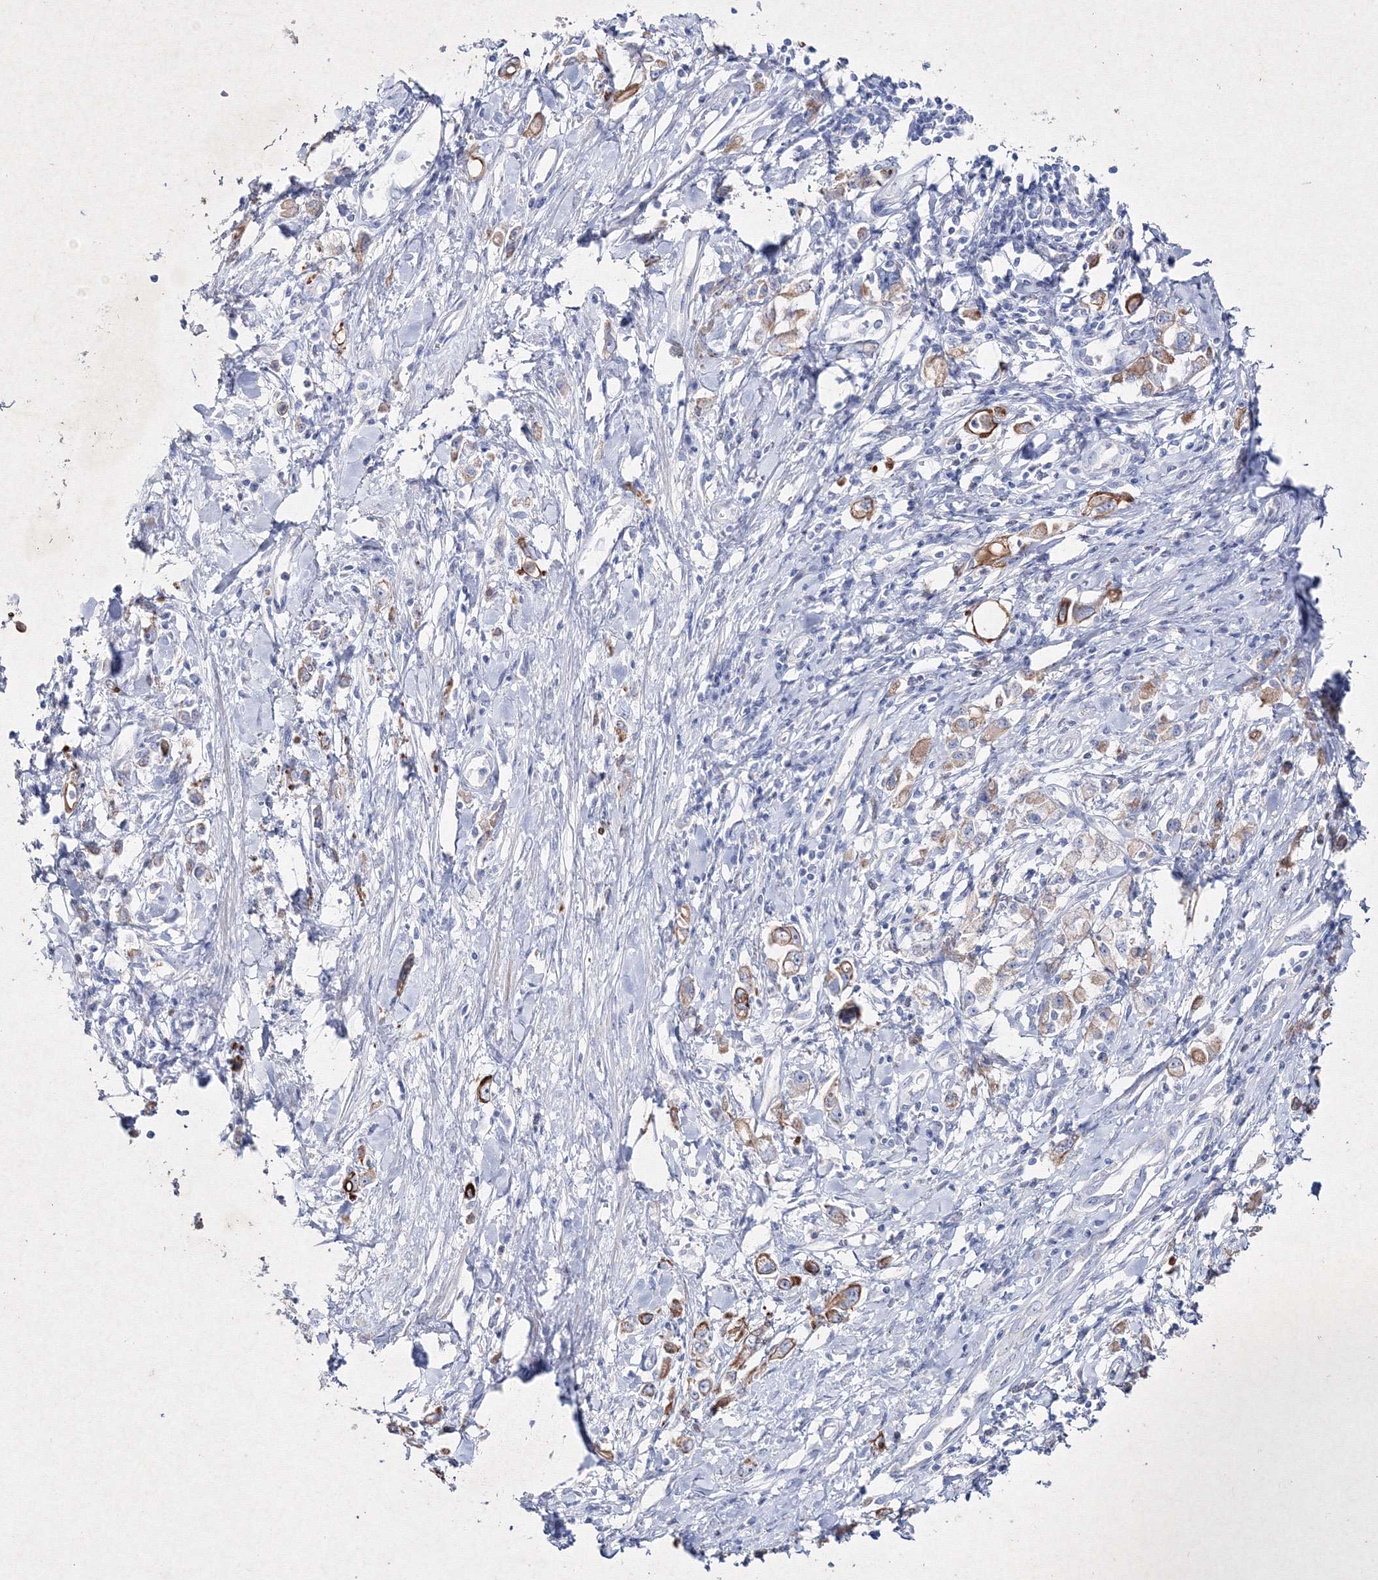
{"staining": {"intensity": "strong", "quantity": "25%-75%", "location": "cytoplasmic/membranous"}, "tissue": "stomach cancer", "cell_type": "Tumor cells", "image_type": "cancer", "snomed": [{"axis": "morphology", "description": "Adenocarcinoma, NOS"}, {"axis": "topography", "description": "Stomach"}], "caption": "IHC histopathology image of human adenocarcinoma (stomach) stained for a protein (brown), which demonstrates high levels of strong cytoplasmic/membranous staining in approximately 25%-75% of tumor cells.", "gene": "SMIM29", "patient": {"sex": "female", "age": 76}}